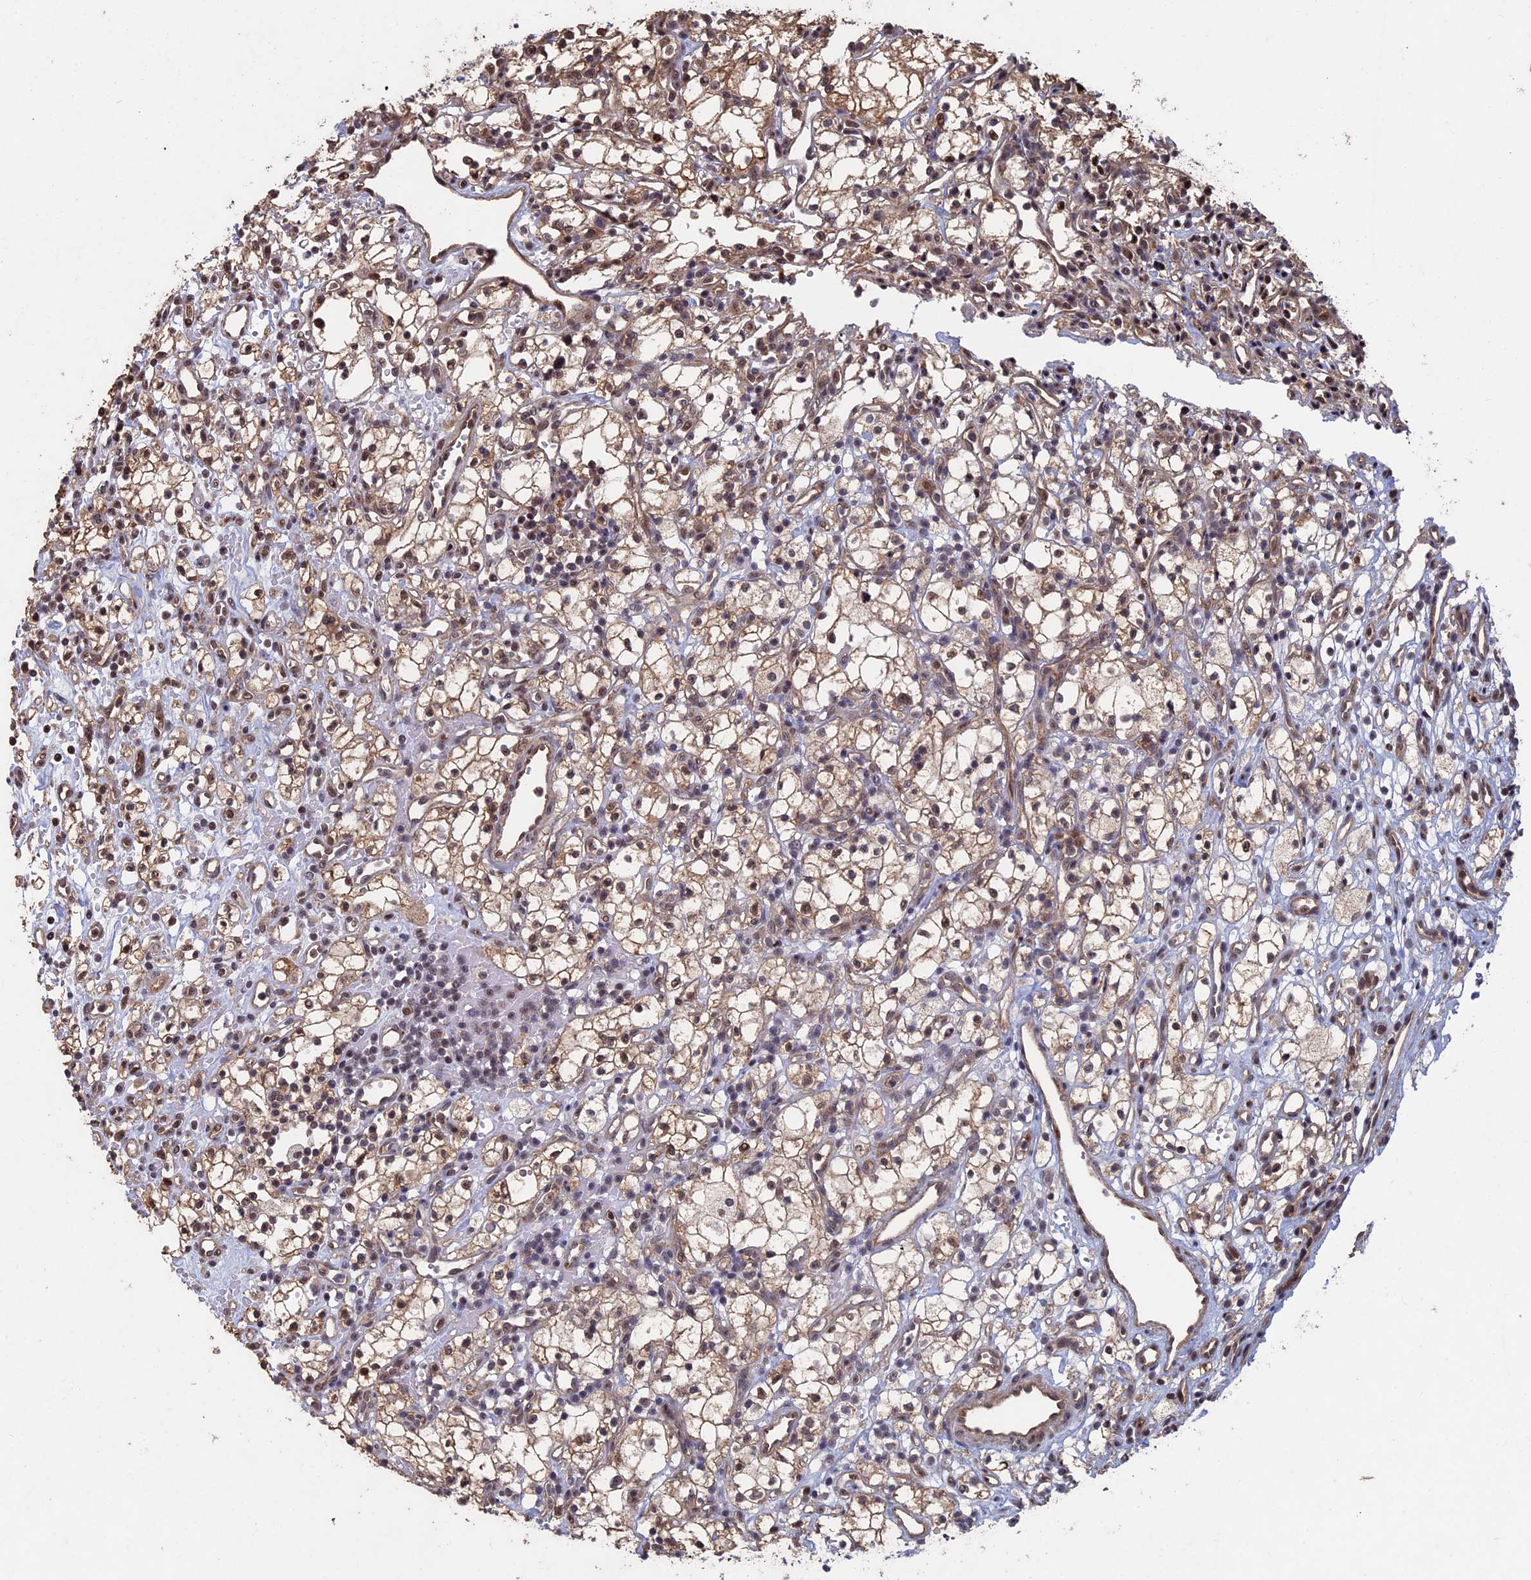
{"staining": {"intensity": "moderate", "quantity": ">75%", "location": "cytoplasmic/membranous,nuclear"}, "tissue": "renal cancer", "cell_type": "Tumor cells", "image_type": "cancer", "snomed": [{"axis": "morphology", "description": "Adenocarcinoma, NOS"}, {"axis": "topography", "description": "Kidney"}], "caption": "This photomicrograph exhibits IHC staining of adenocarcinoma (renal), with medium moderate cytoplasmic/membranous and nuclear expression in about >75% of tumor cells.", "gene": "KIAA1328", "patient": {"sex": "male", "age": 59}}